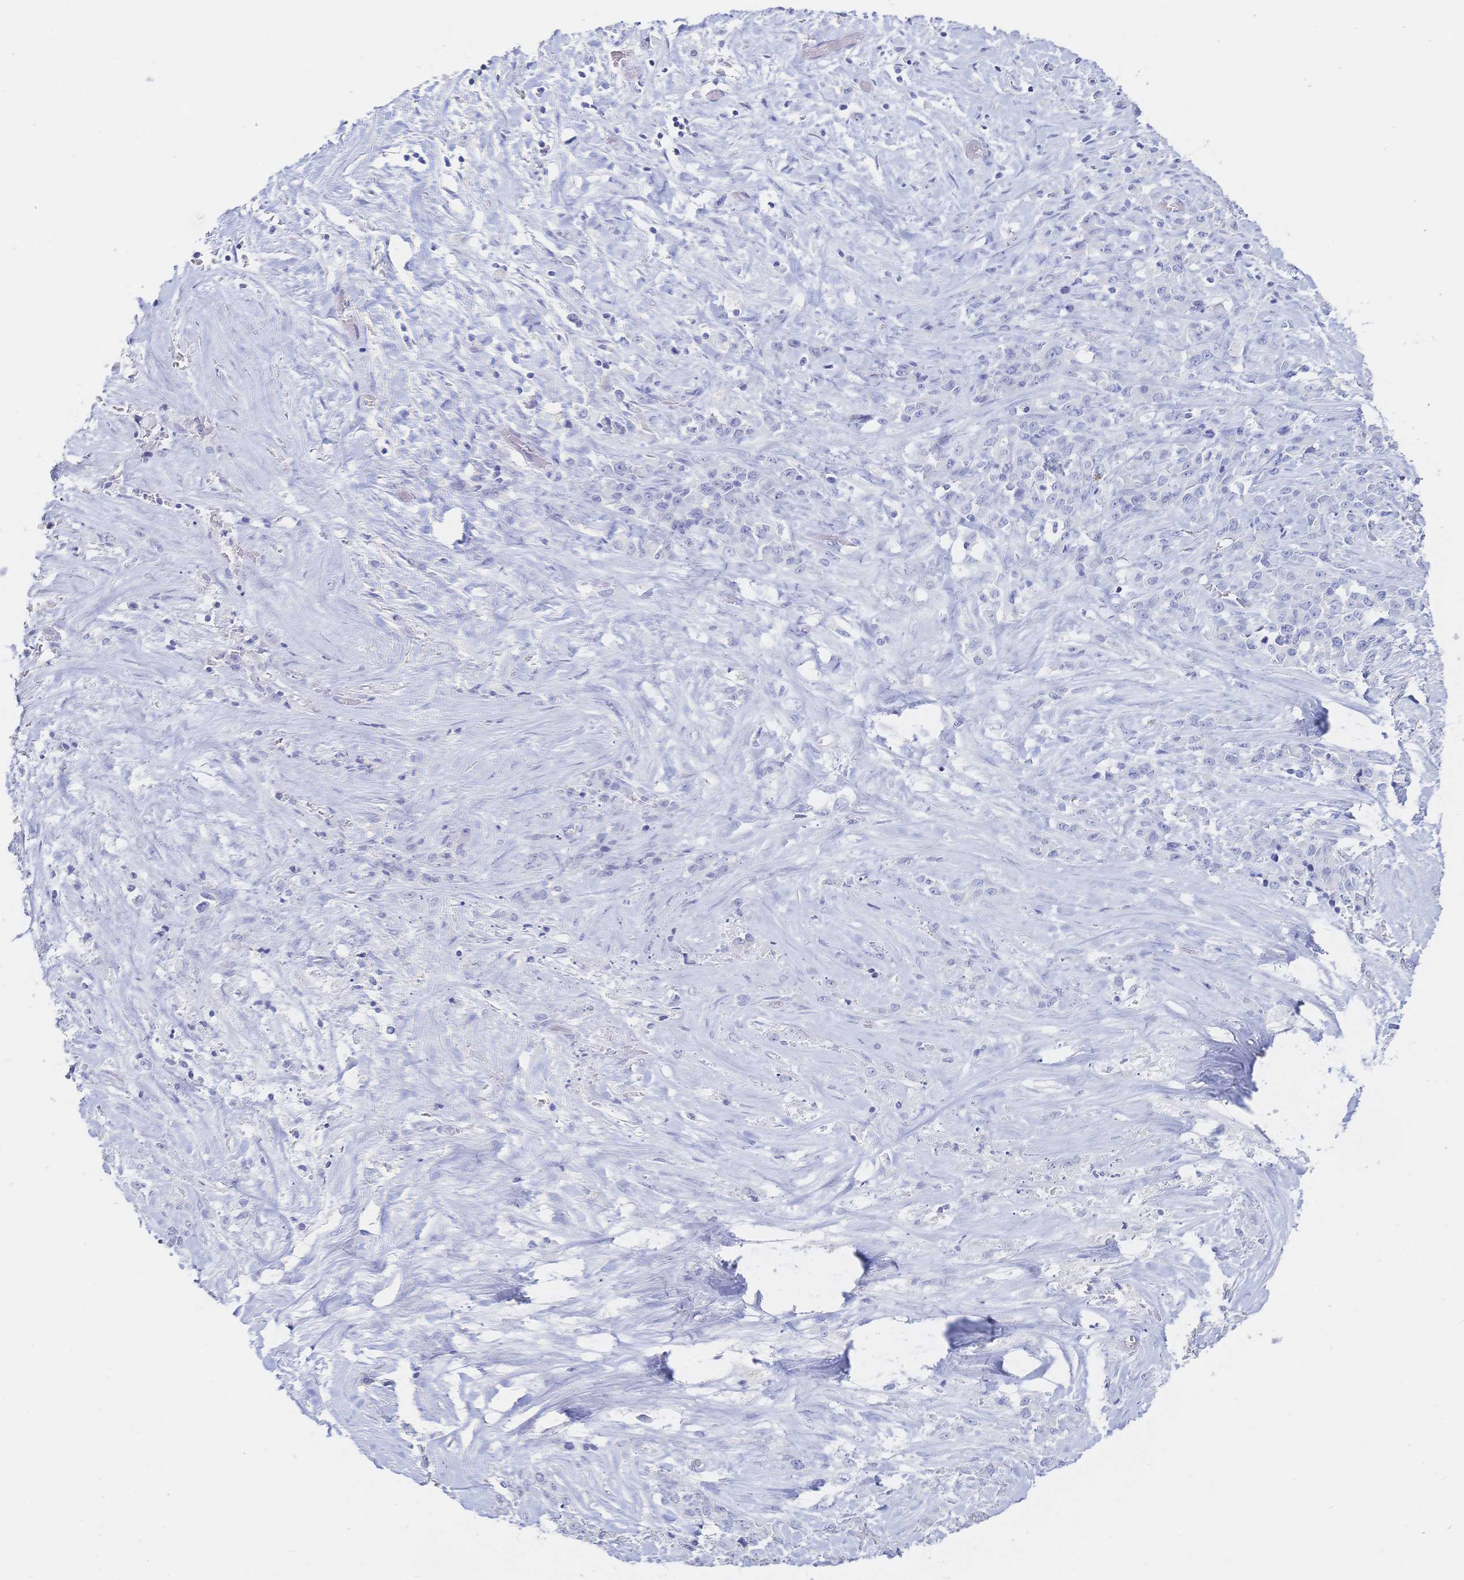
{"staining": {"intensity": "negative", "quantity": "none", "location": "none"}, "tissue": "stomach cancer", "cell_type": "Tumor cells", "image_type": "cancer", "snomed": [{"axis": "morphology", "description": "Adenocarcinoma, NOS"}, {"axis": "topography", "description": "Stomach"}], "caption": "Tumor cells show no significant protein positivity in adenocarcinoma (stomach). (DAB (3,3'-diaminobenzidine) immunohistochemistry visualized using brightfield microscopy, high magnification).", "gene": "MEP1B", "patient": {"sex": "female", "age": 76}}